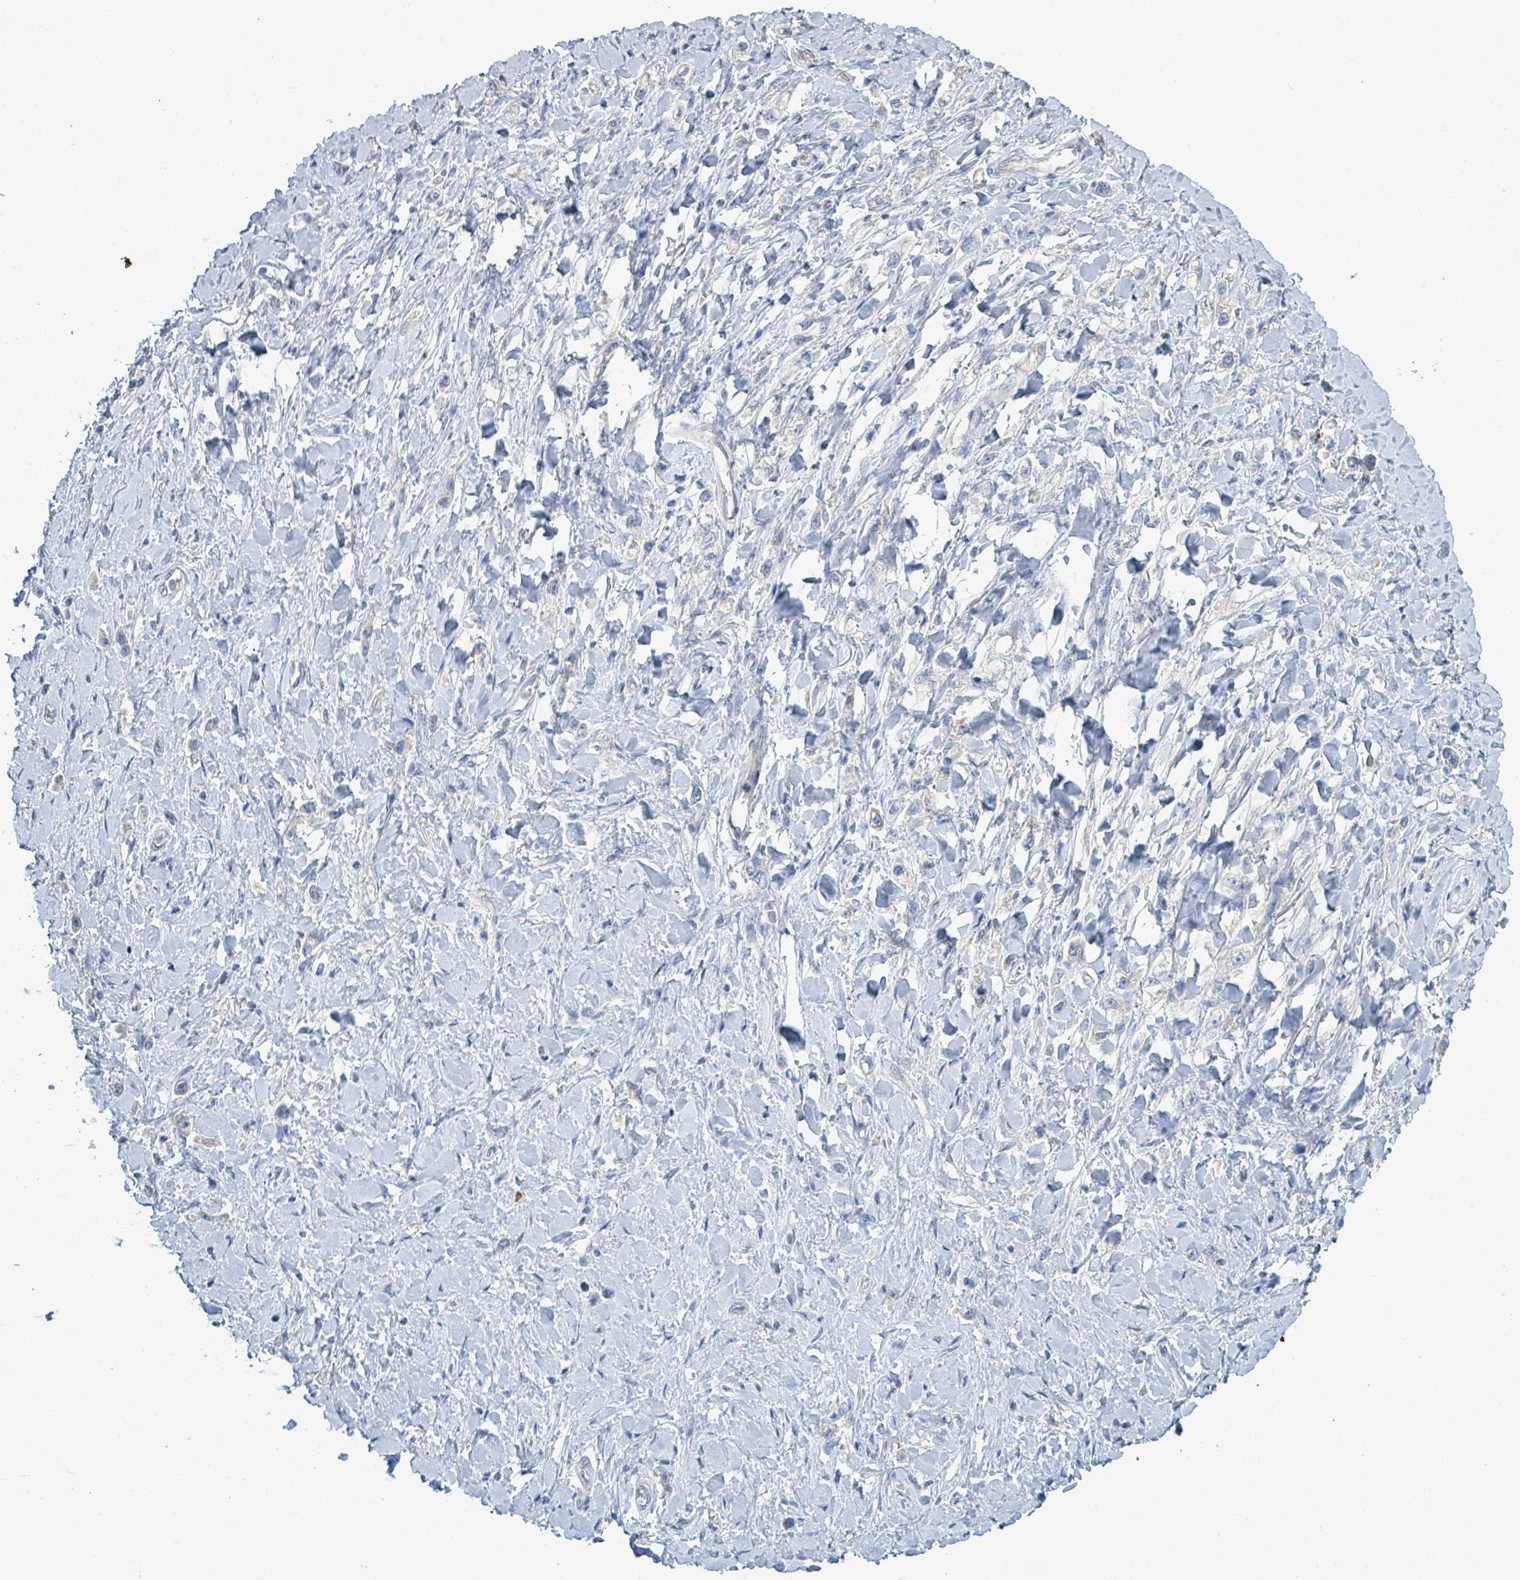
{"staining": {"intensity": "negative", "quantity": "none", "location": "none"}, "tissue": "stomach cancer", "cell_type": "Tumor cells", "image_type": "cancer", "snomed": [{"axis": "morphology", "description": "Adenocarcinoma, NOS"}, {"axis": "topography", "description": "Stomach"}], "caption": "Immunohistochemistry (IHC) histopathology image of adenocarcinoma (stomach) stained for a protein (brown), which reveals no expression in tumor cells. The staining is performed using DAB brown chromogen with nuclei counter-stained in using hematoxylin.", "gene": "SIRPB1", "patient": {"sex": "female", "age": 65}}